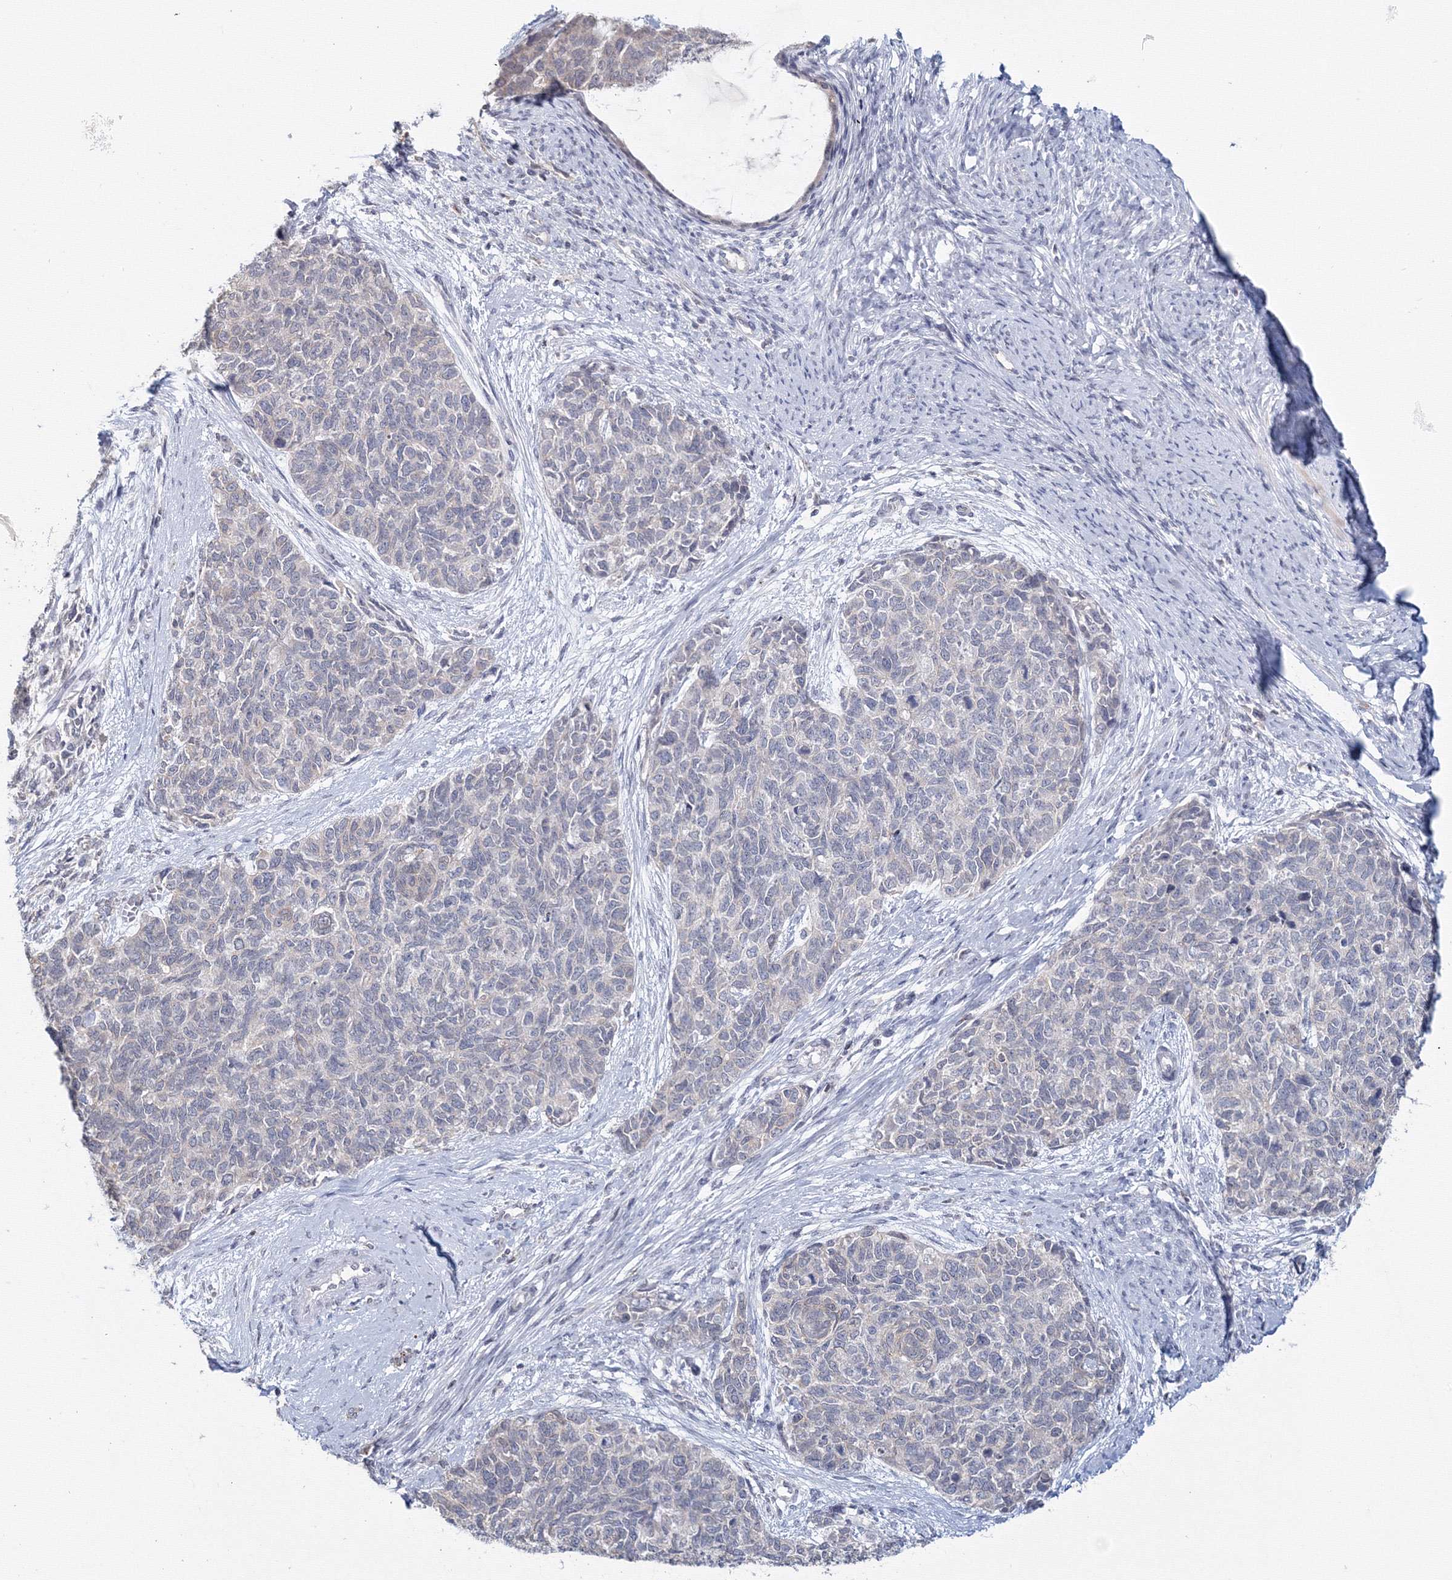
{"staining": {"intensity": "negative", "quantity": "none", "location": "none"}, "tissue": "cervical cancer", "cell_type": "Tumor cells", "image_type": "cancer", "snomed": [{"axis": "morphology", "description": "Squamous cell carcinoma, NOS"}, {"axis": "topography", "description": "Cervix"}], "caption": "Tumor cells are negative for brown protein staining in cervical squamous cell carcinoma. Nuclei are stained in blue.", "gene": "SLC7A7", "patient": {"sex": "female", "age": 63}}